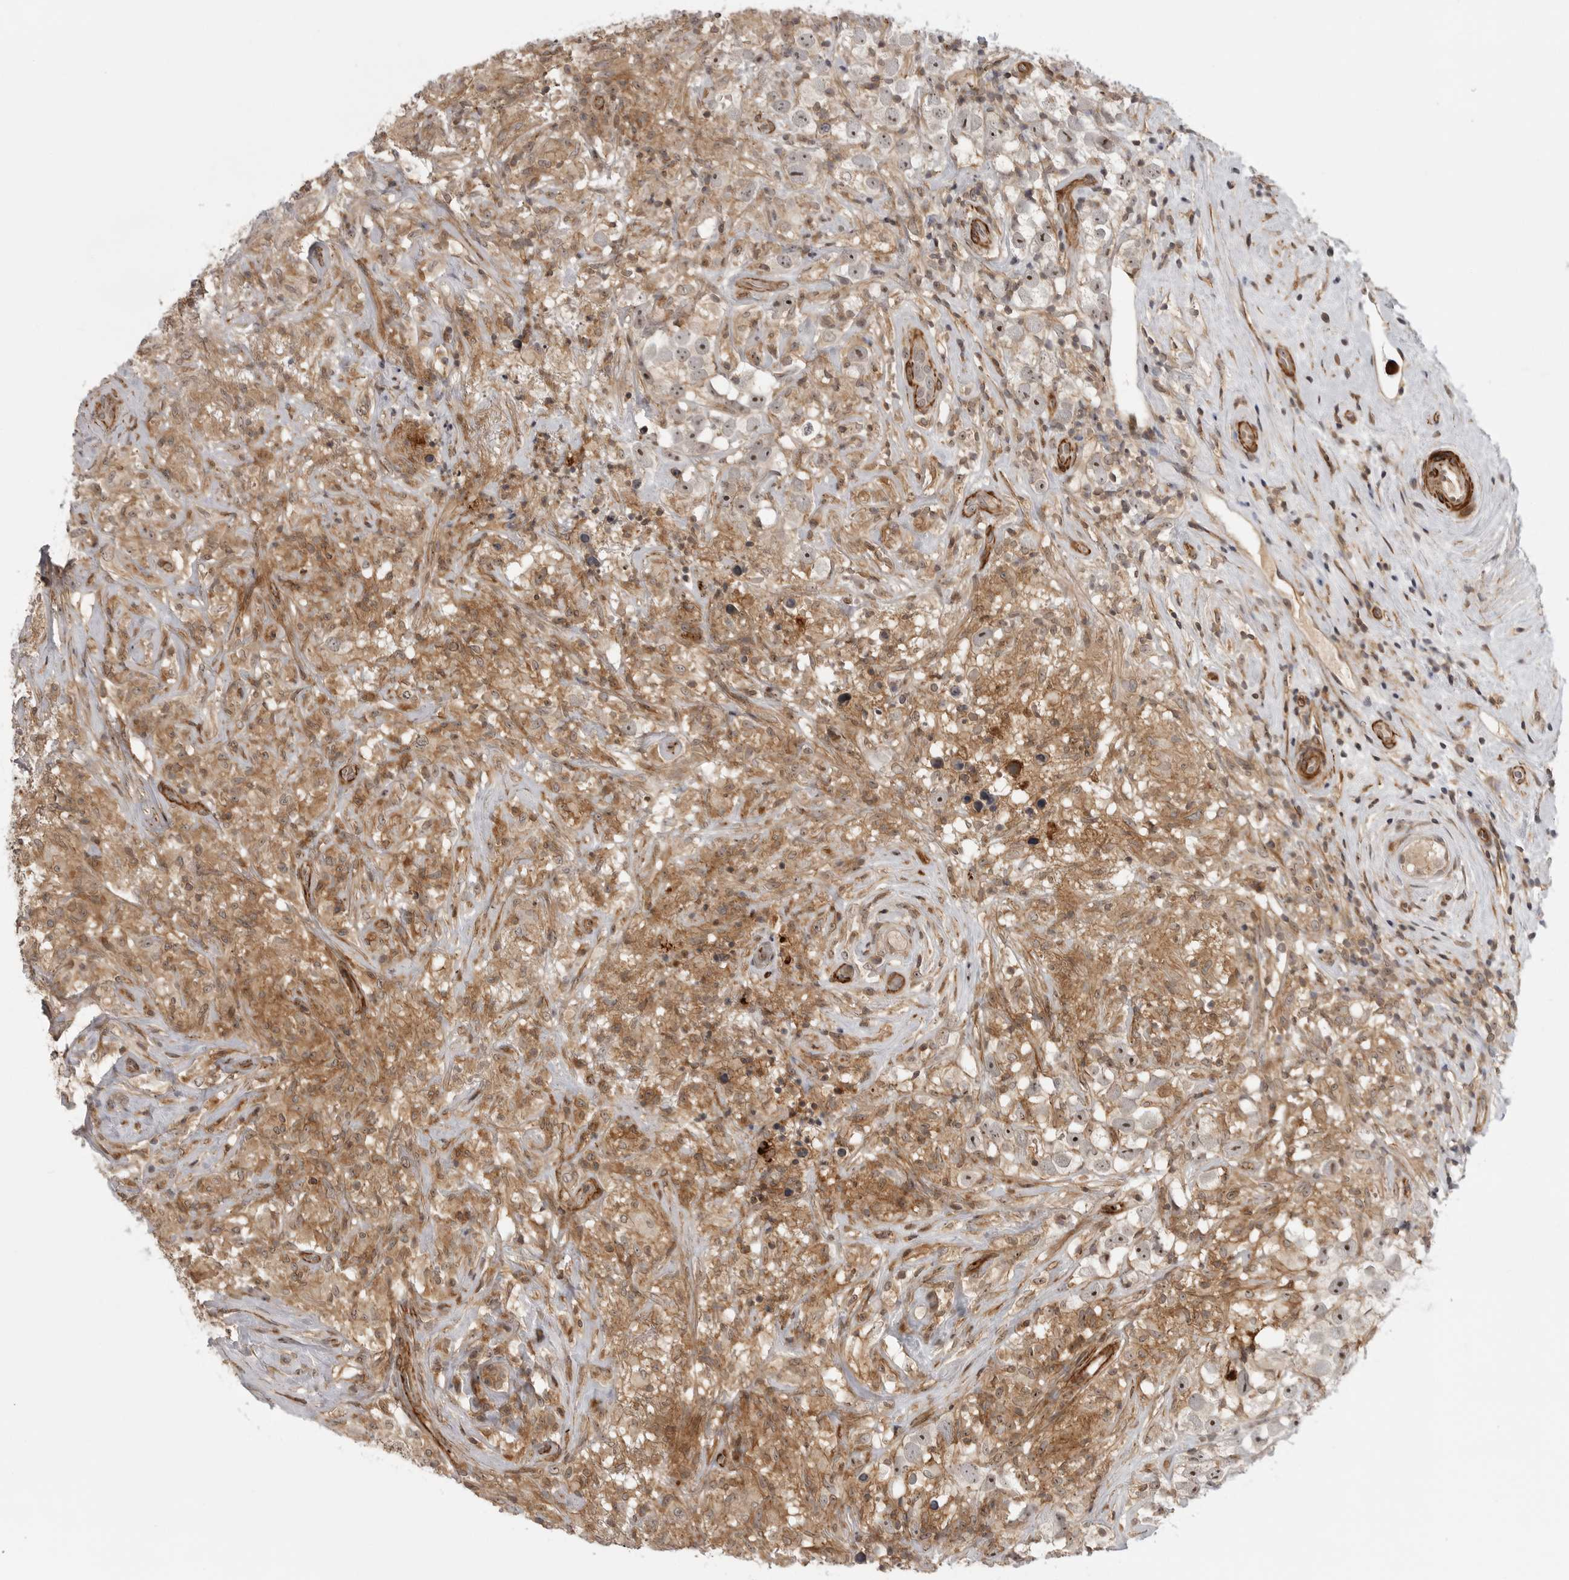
{"staining": {"intensity": "moderate", "quantity": "25%-75%", "location": "nuclear"}, "tissue": "testis cancer", "cell_type": "Tumor cells", "image_type": "cancer", "snomed": [{"axis": "morphology", "description": "Seminoma, NOS"}, {"axis": "topography", "description": "Testis"}], "caption": "About 25%-75% of tumor cells in testis cancer display moderate nuclear protein staining as visualized by brown immunohistochemical staining.", "gene": "TUT4", "patient": {"sex": "male", "age": 49}}